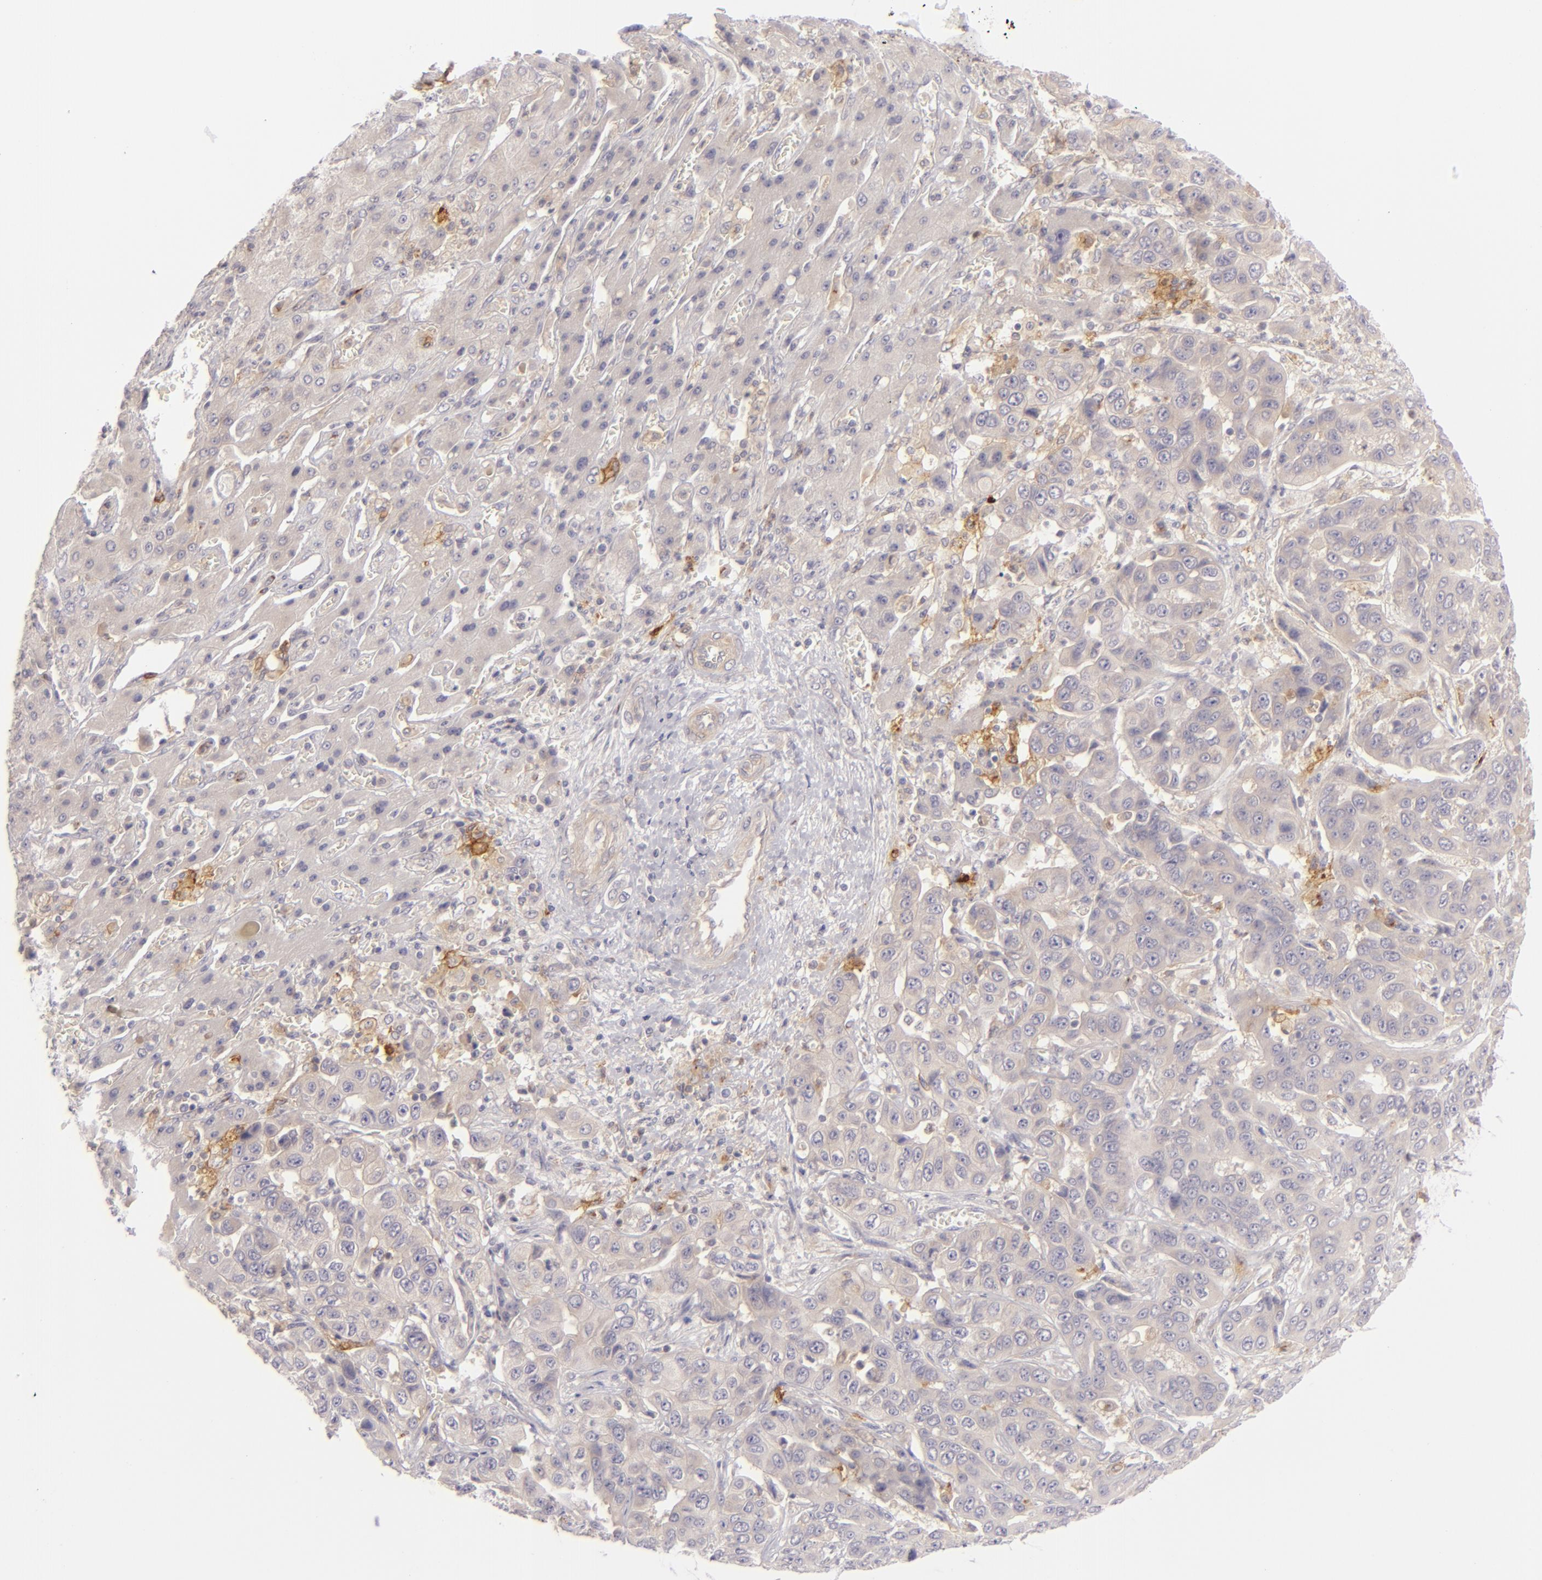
{"staining": {"intensity": "weak", "quantity": ">75%", "location": "cytoplasmic/membranous"}, "tissue": "liver cancer", "cell_type": "Tumor cells", "image_type": "cancer", "snomed": [{"axis": "morphology", "description": "Cholangiocarcinoma"}, {"axis": "topography", "description": "Liver"}], "caption": "Cholangiocarcinoma (liver) tissue exhibits weak cytoplasmic/membranous expression in about >75% of tumor cells, visualized by immunohistochemistry.", "gene": "CD83", "patient": {"sex": "female", "age": 52}}